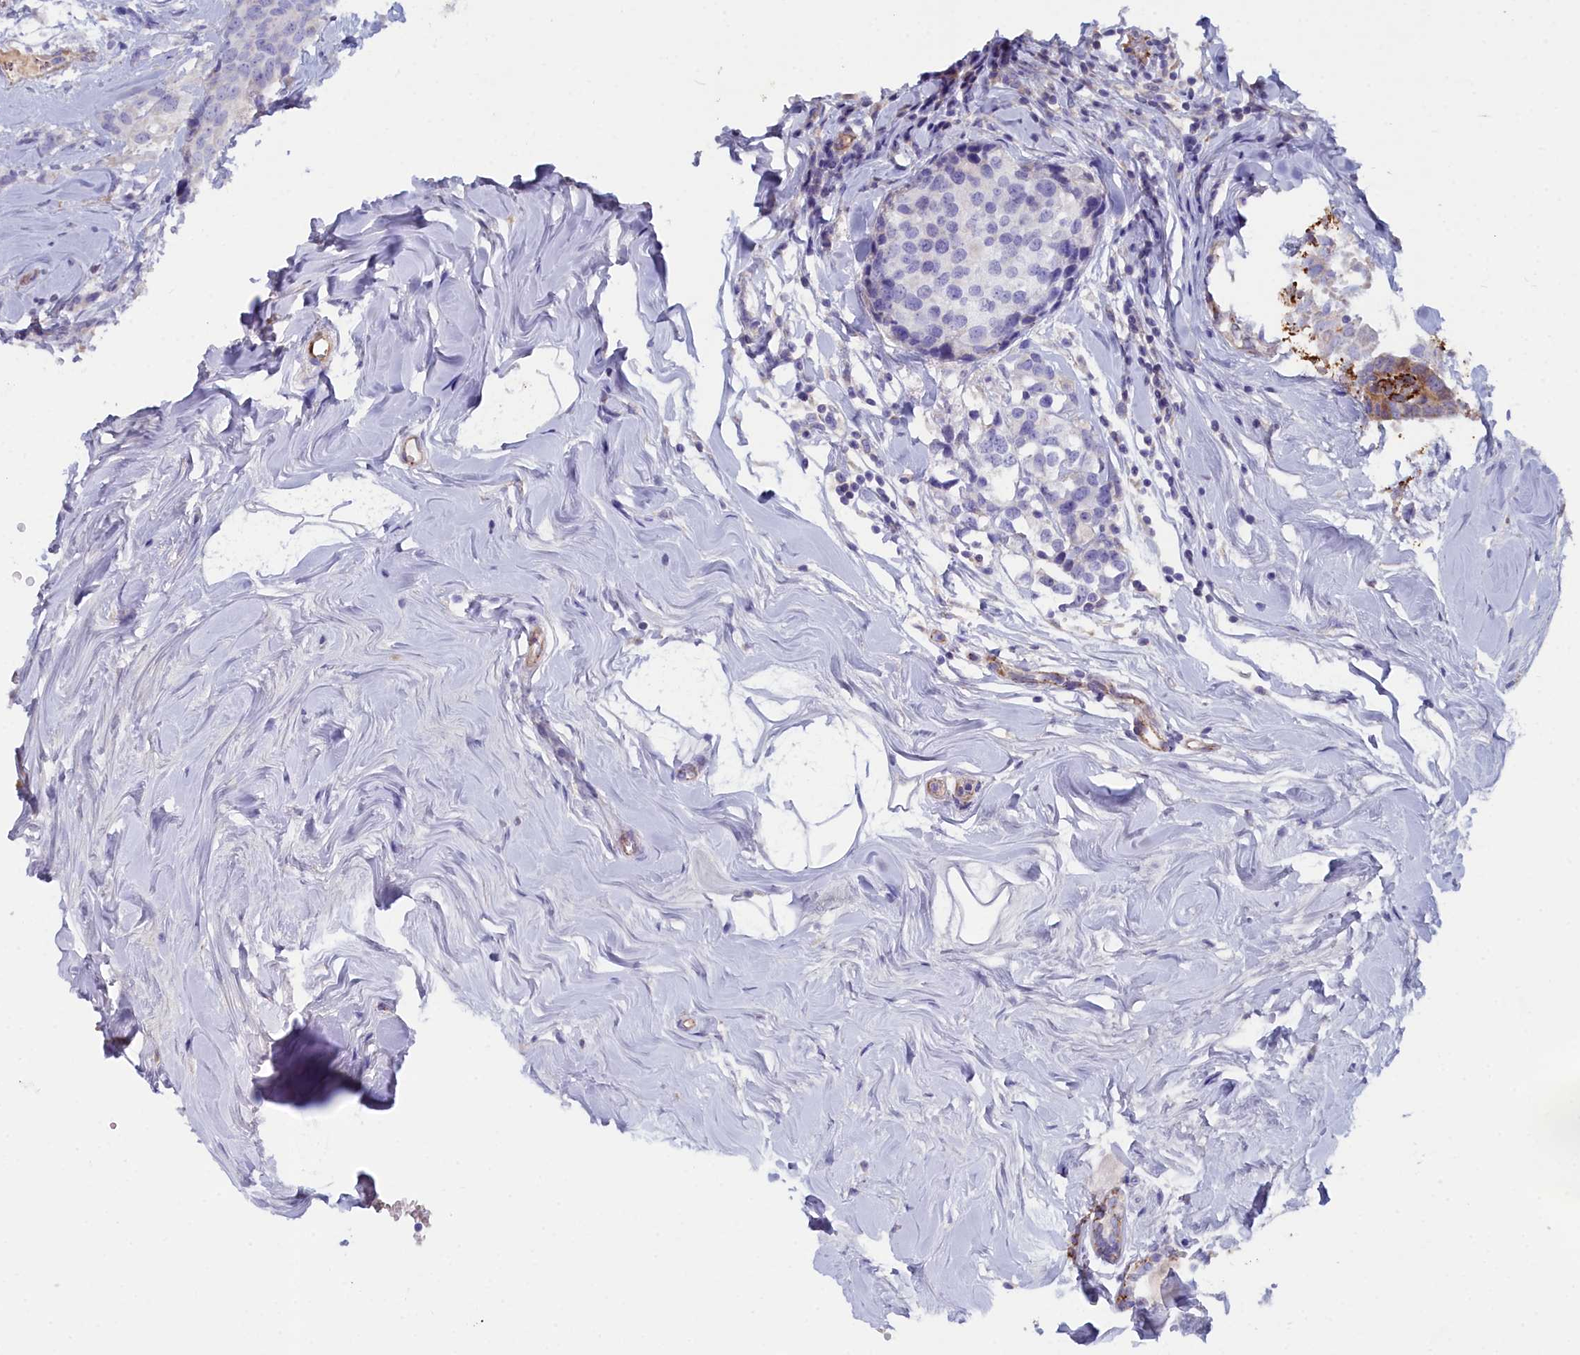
{"staining": {"intensity": "negative", "quantity": "none", "location": "none"}, "tissue": "breast cancer", "cell_type": "Tumor cells", "image_type": "cancer", "snomed": [{"axis": "morphology", "description": "Lobular carcinoma"}, {"axis": "topography", "description": "Breast"}], "caption": "Immunohistochemistry micrograph of neoplastic tissue: lobular carcinoma (breast) stained with DAB exhibits no significant protein staining in tumor cells.", "gene": "SLC49A3", "patient": {"sex": "female", "age": 59}}